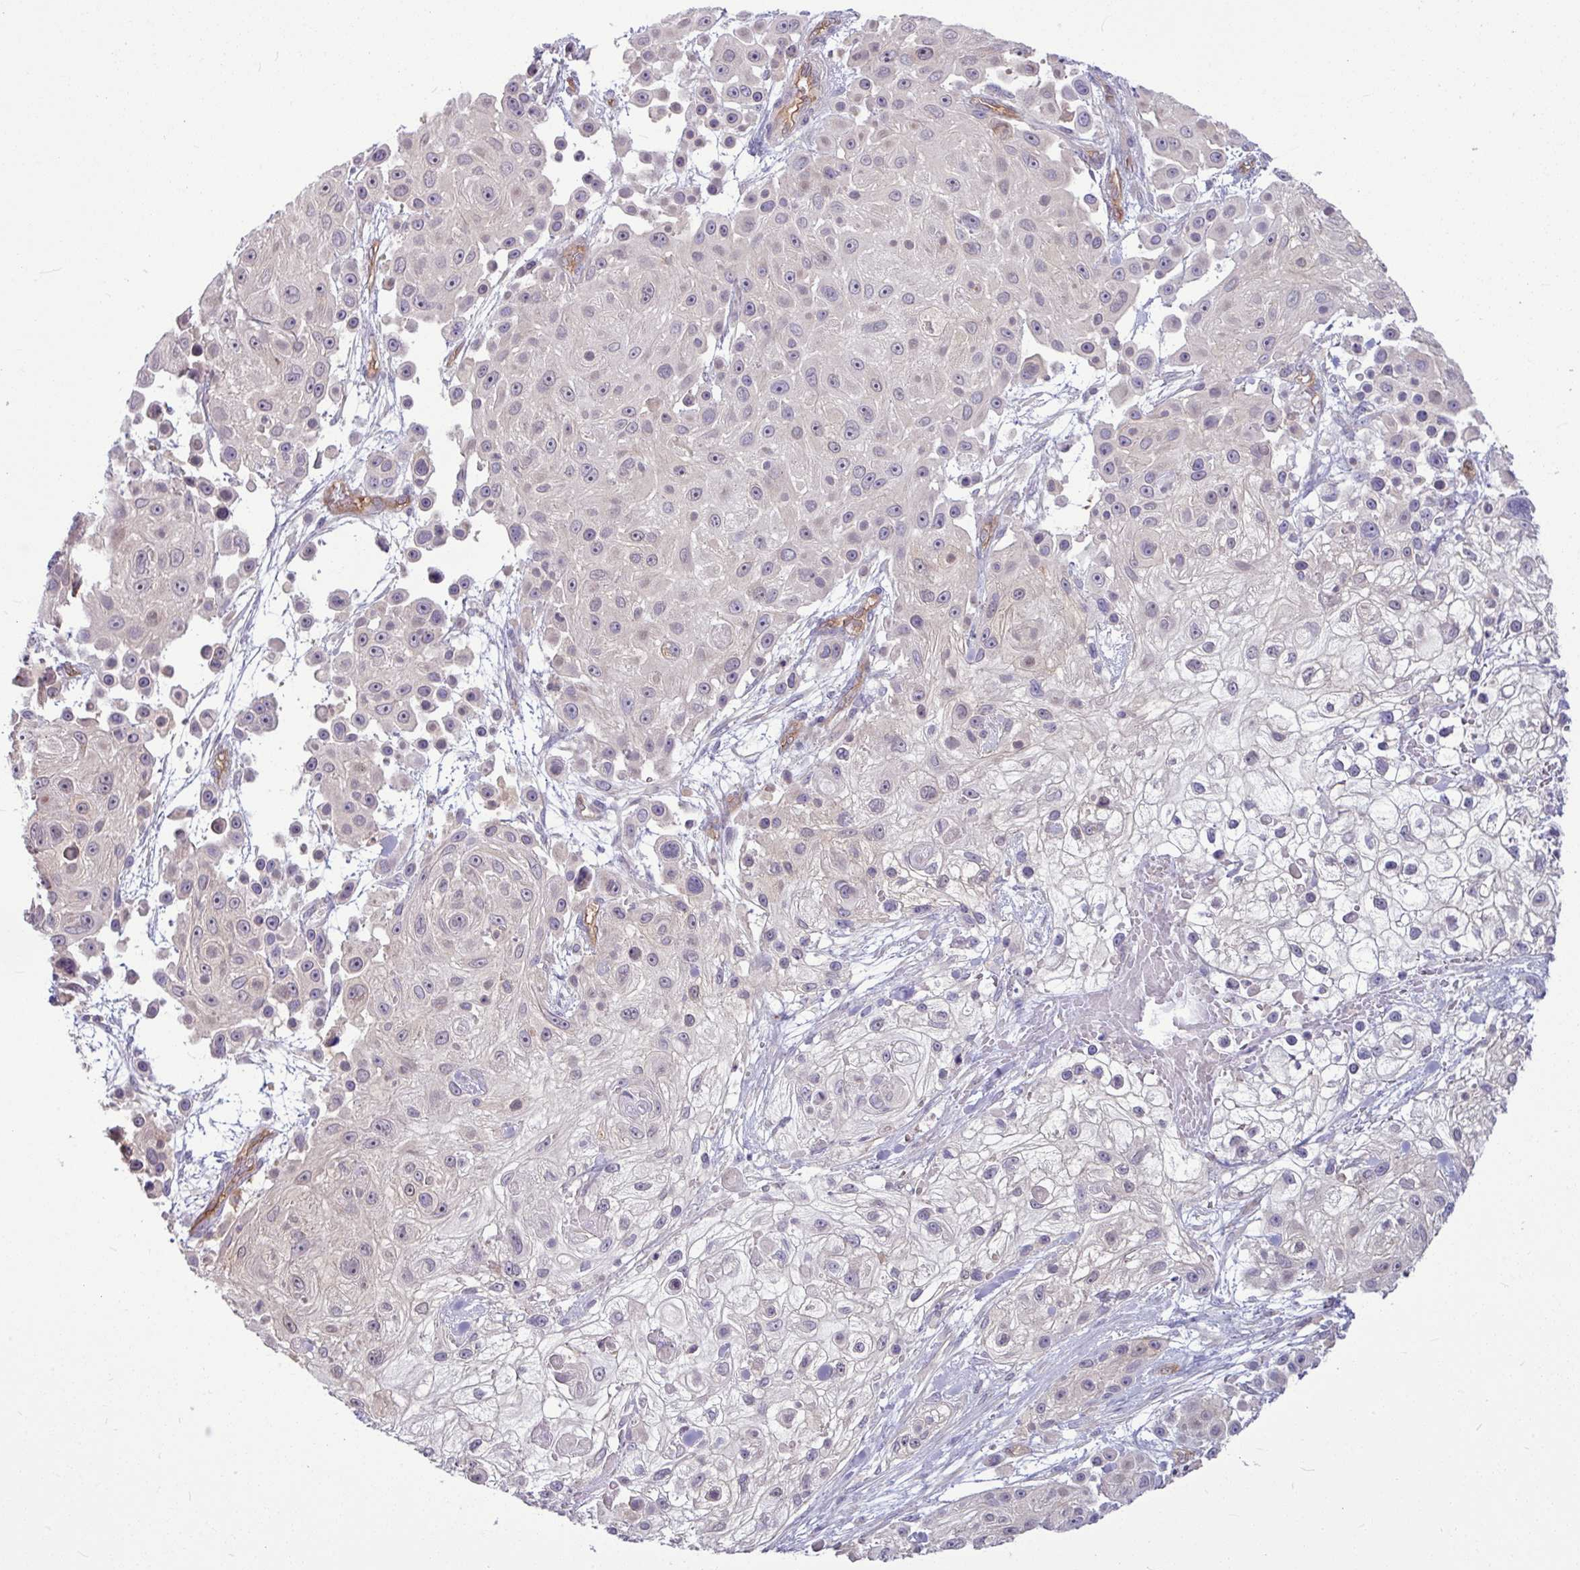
{"staining": {"intensity": "negative", "quantity": "none", "location": "none"}, "tissue": "skin cancer", "cell_type": "Tumor cells", "image_type": "cancer", "snomed": [{"axis": "morphology", "description": "Squamous cell carcinoma, NOS"}, {"axis": "topography", "description": "Skin"}], "caption": "The immunohistochemistry (IHC) histopathology image has no significant expression in tumor cells of skin cancer tissue.", "gene": "B4GALNT4", "patient": {"sex": "male", "age": 67}}